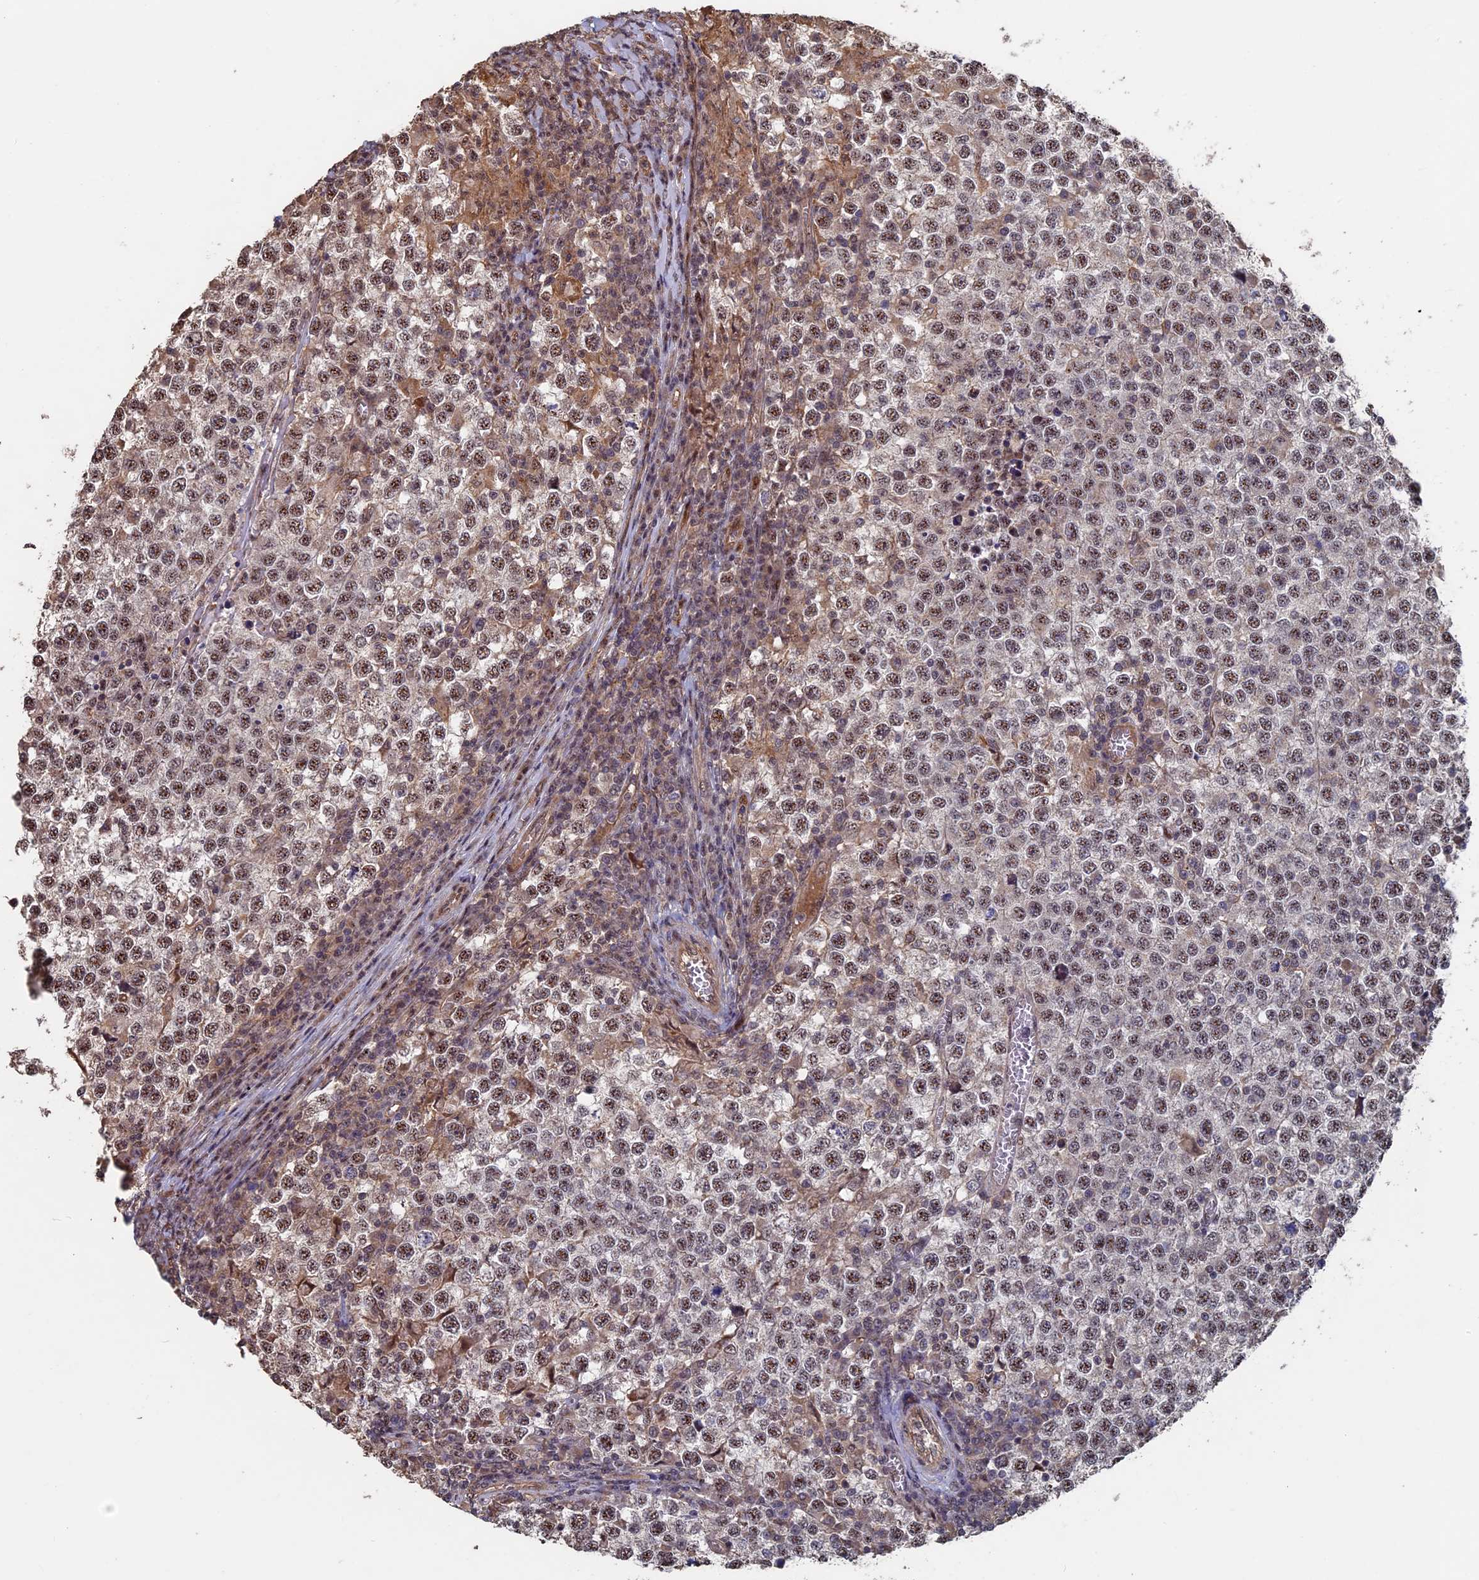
{"staining": {"intensity": "moderate", "quantity": ">75%", "location": "nuclear"}, "tissue": "testis cancer", "cell_type": "Tumor cells", "image_type": "cancer", "snomed": [{"axis": "morphology", "description": "Seminoma, NOS"}, {"axis": "topography", "description": "Testis"}], "caption": "Protein expression analysis of testis cancer reveals moderate nuclear positivity in about >75% of tumor cells. The staining was performed using DAB (3,3'-diaminobenzidine) to visualize the protein expression in brown, while the nuclei were stained in blue with hematoxylin (Magnification: 20x).", "gene": "KIAA1328", "patient": {"sex": "male", "age": 65}}